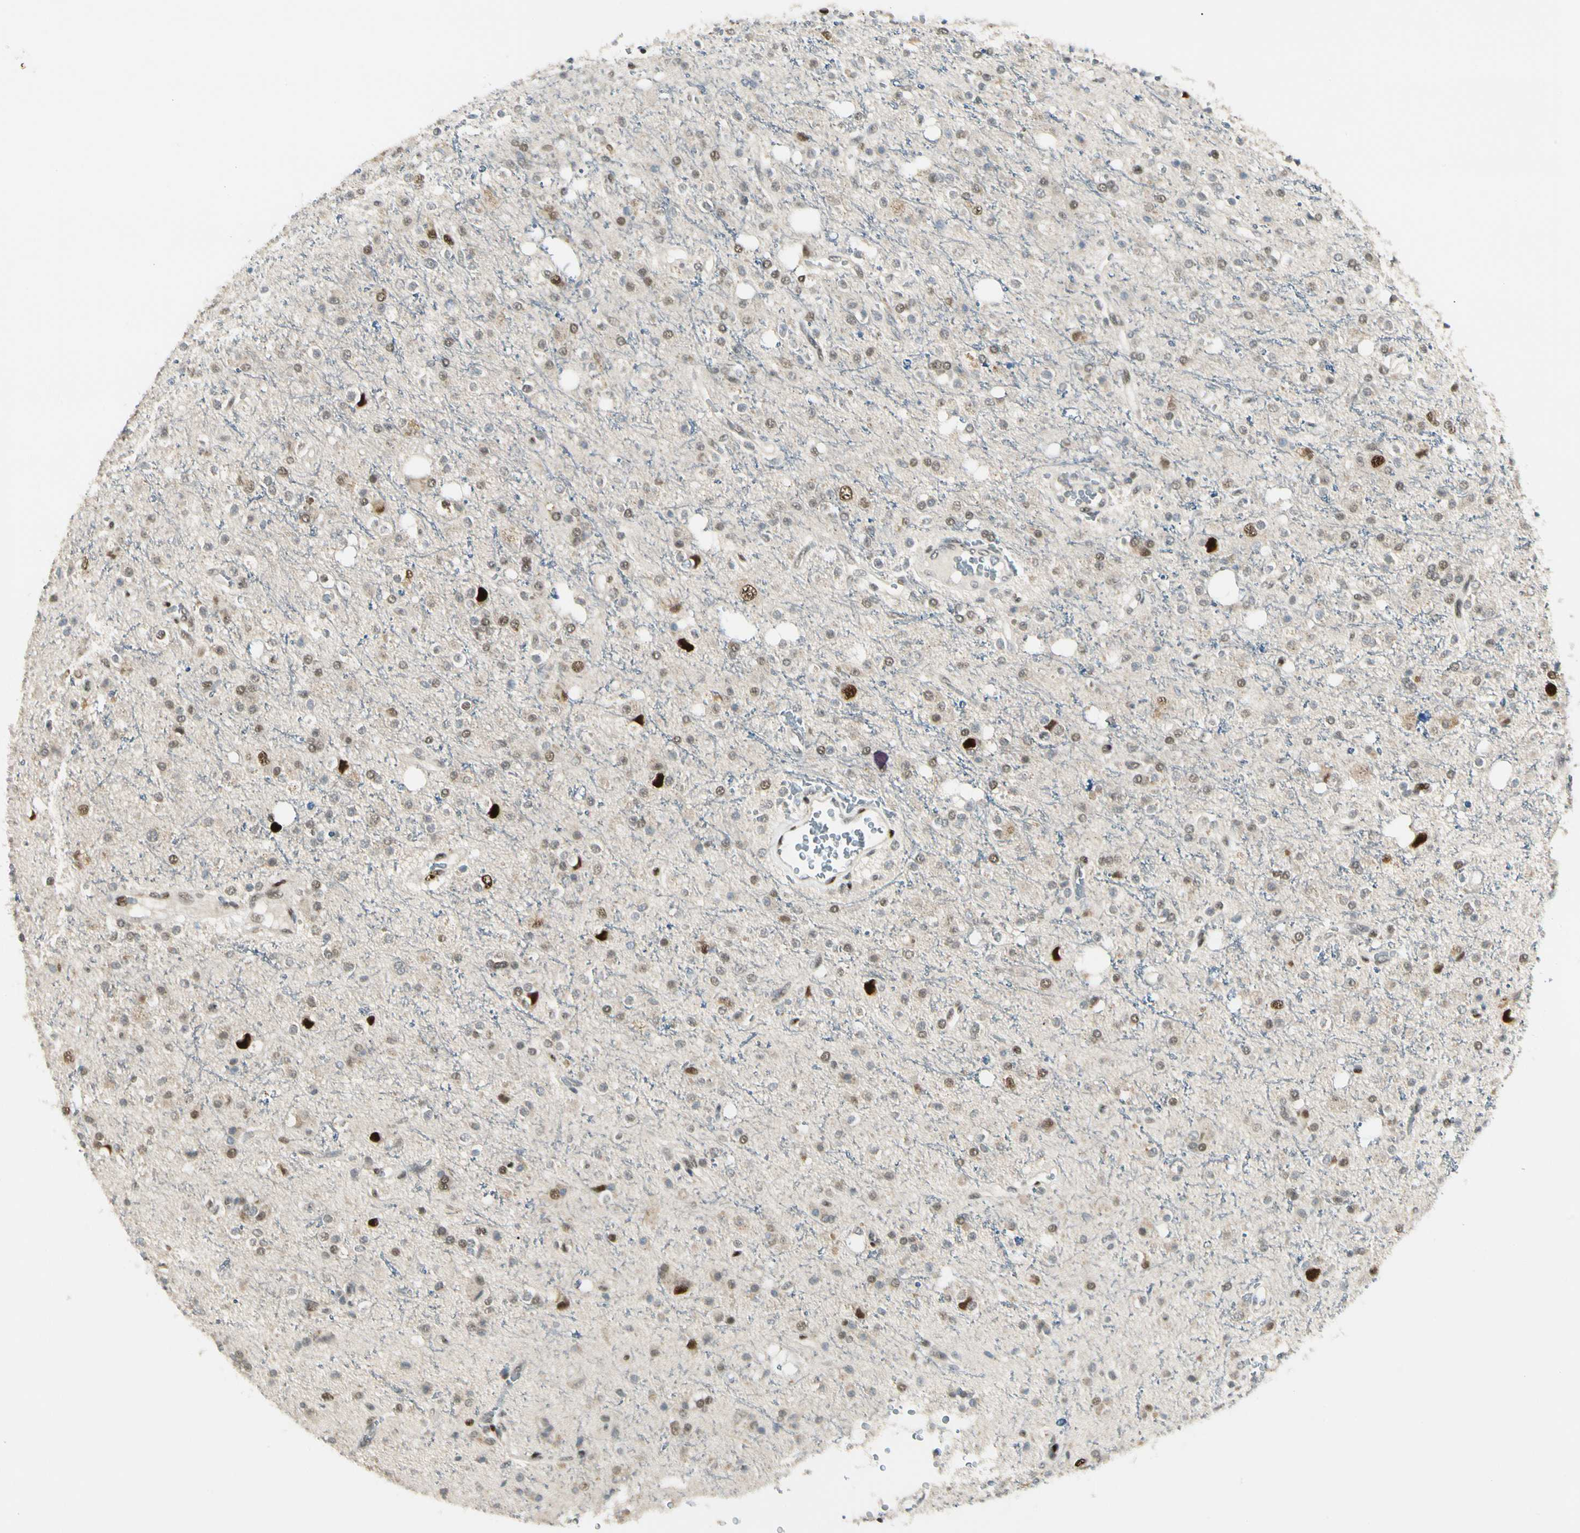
{"staining": {"intensity": "strong", "quantity": ">75%", "location": "nuclear"}, "tissue": "glioma", "cell_type": "Tumor cells", "image_type": "cancer", "snomed": [{"axis": "morphology", "description": "Glioma, malignant, High grade"}, {"axis": "topography", "description": "Brain"}], "caption": "This histopathology image reveals immunohistochemistry staining of glioma, with high strong nuclear positivity in about >75% of tumor cells.", "gene": "ATXN1", "patient": {"sex": "male", "age": 47}}